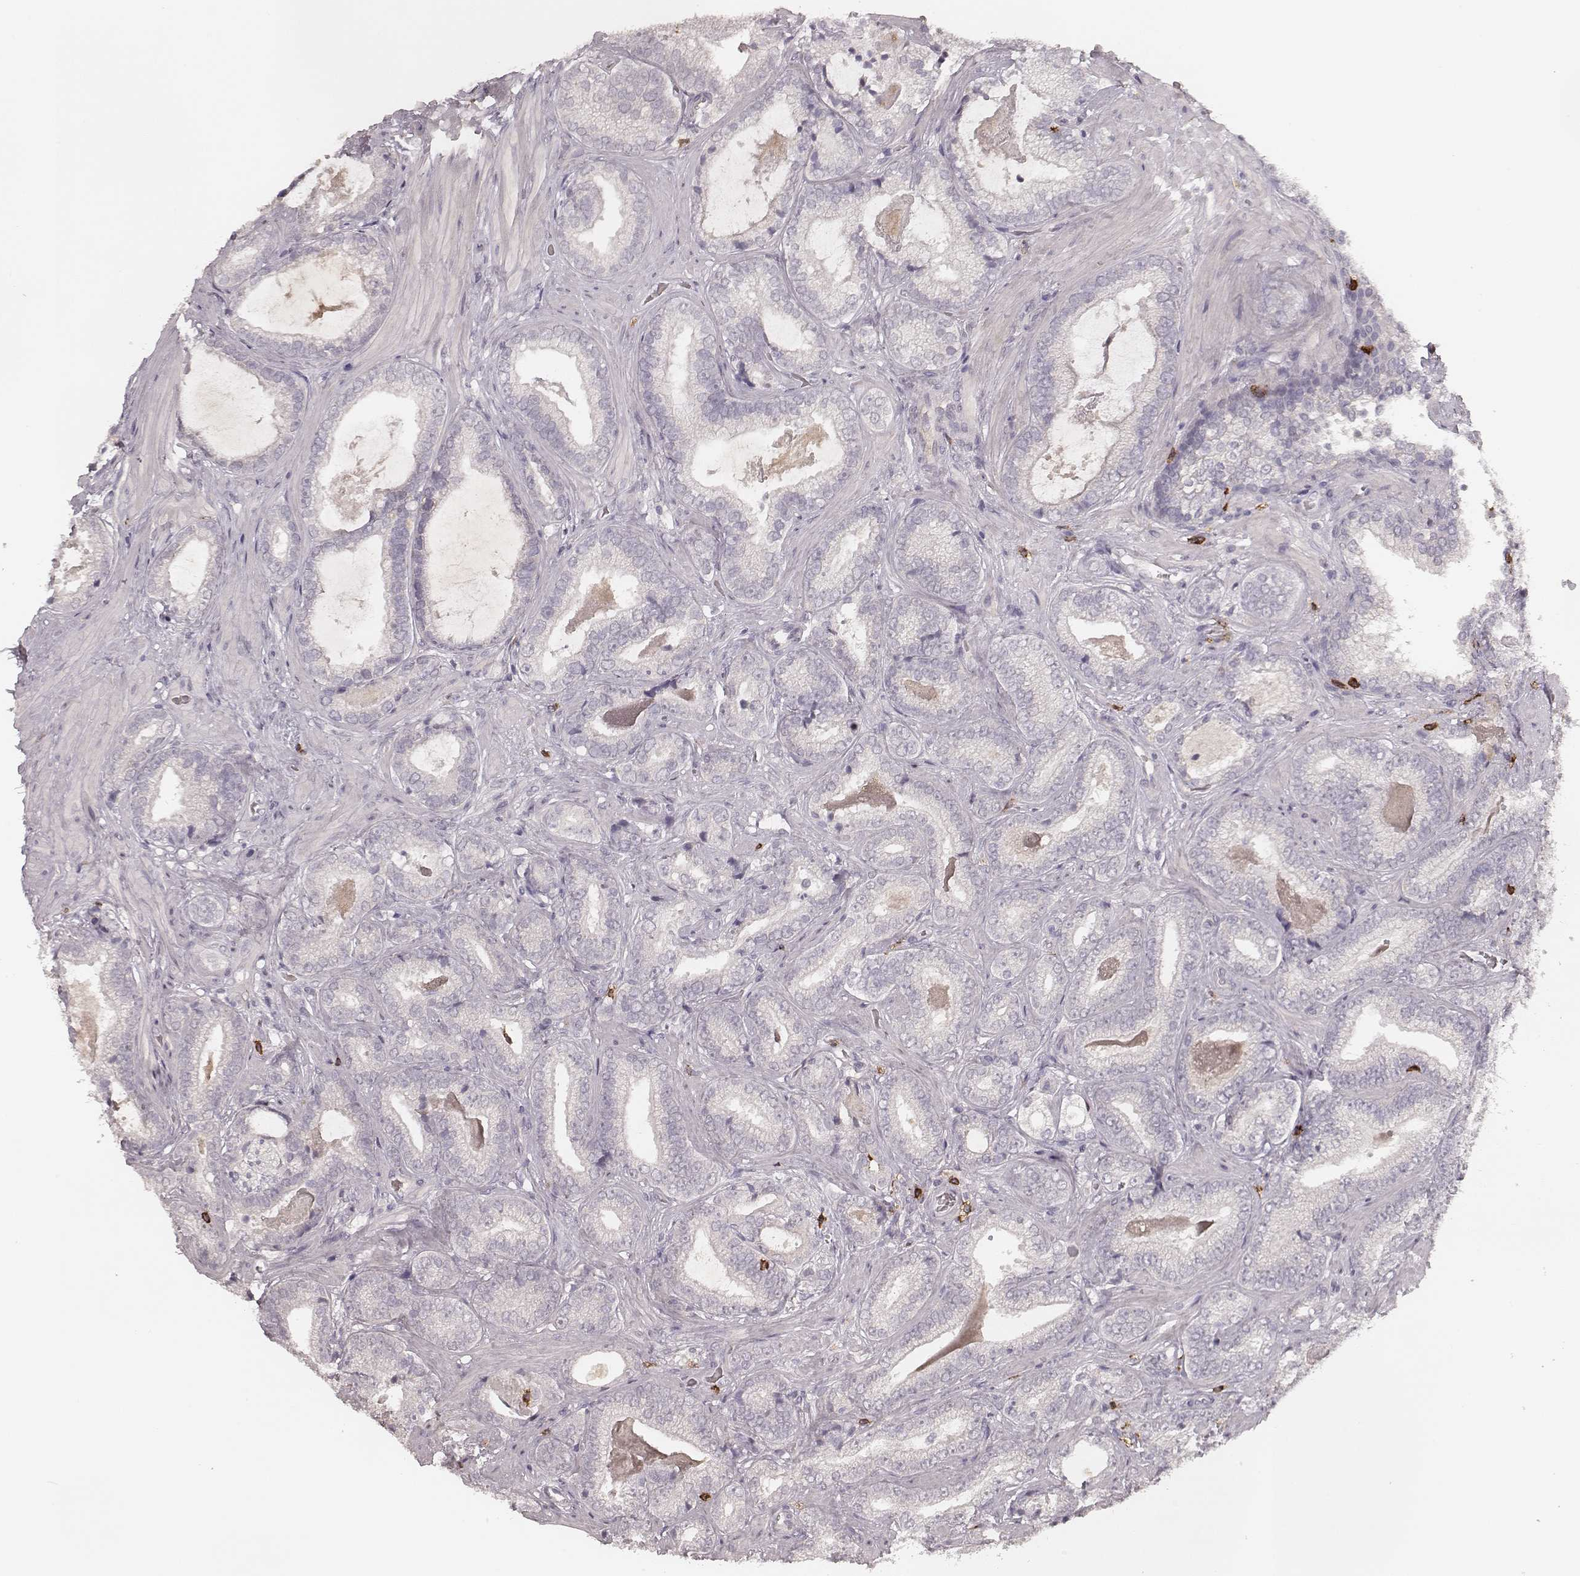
{"staining": {"intensity": "negative", "quantity": "none", "location": "none"}, "tissue": "prostate cancer", "cell_type": "Tumor cells", "image_type": "cancer", "snomed": [{"axis": "morphology", "description": "Adenocarcinoma, Low grade"}, {"axis": "topography", "description": "Prostate"}], "caption": "This is an IHC image of human prostate cancer (low-grade adenocarcinoma). There is no expression in tumor cells.", "gene": "CD8A", "patient": {"sex": "male", "age": 61}}